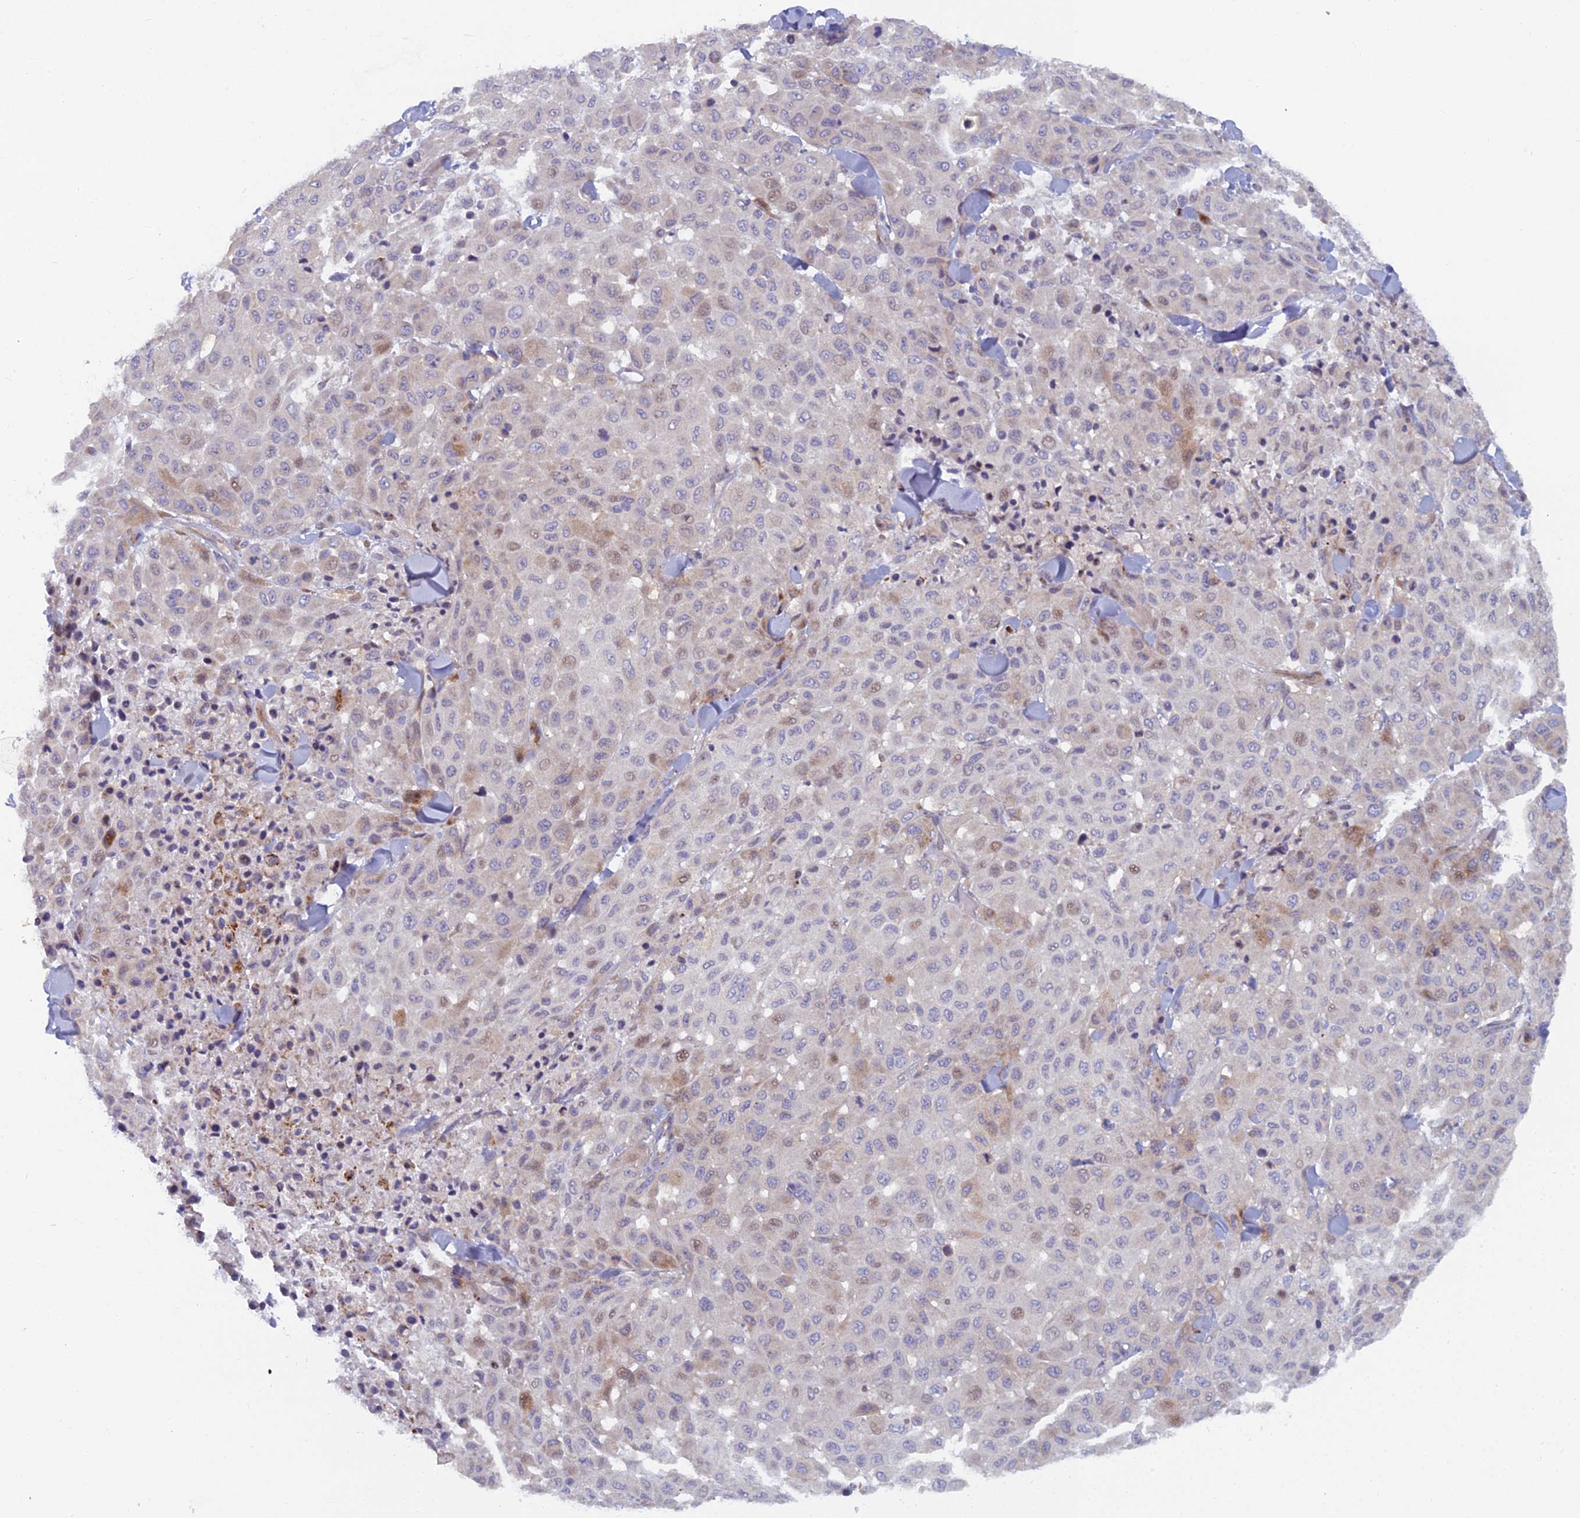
{"staining": {"intensity": "moderate", "quantity": "<25%", "location": "nuclear"}, "tissue": "melanoma", "cell_type": "Tumor cells", "image_type": "cancer", "snomed": [{"axis": "morphology", "description": "Malignant melanoma, Metastatic site"}, {"axis": "topography", "description": "Skin"}], "caption": "Brown immunohistochemical staining in melanoma exhibits moderate nuclear positivity in about <25% of tumor cells. (DAB IHC with brightfield microscopy, high magnification).", "gene": "B9D2", "patient": {"sex": "female", "age": 81}}